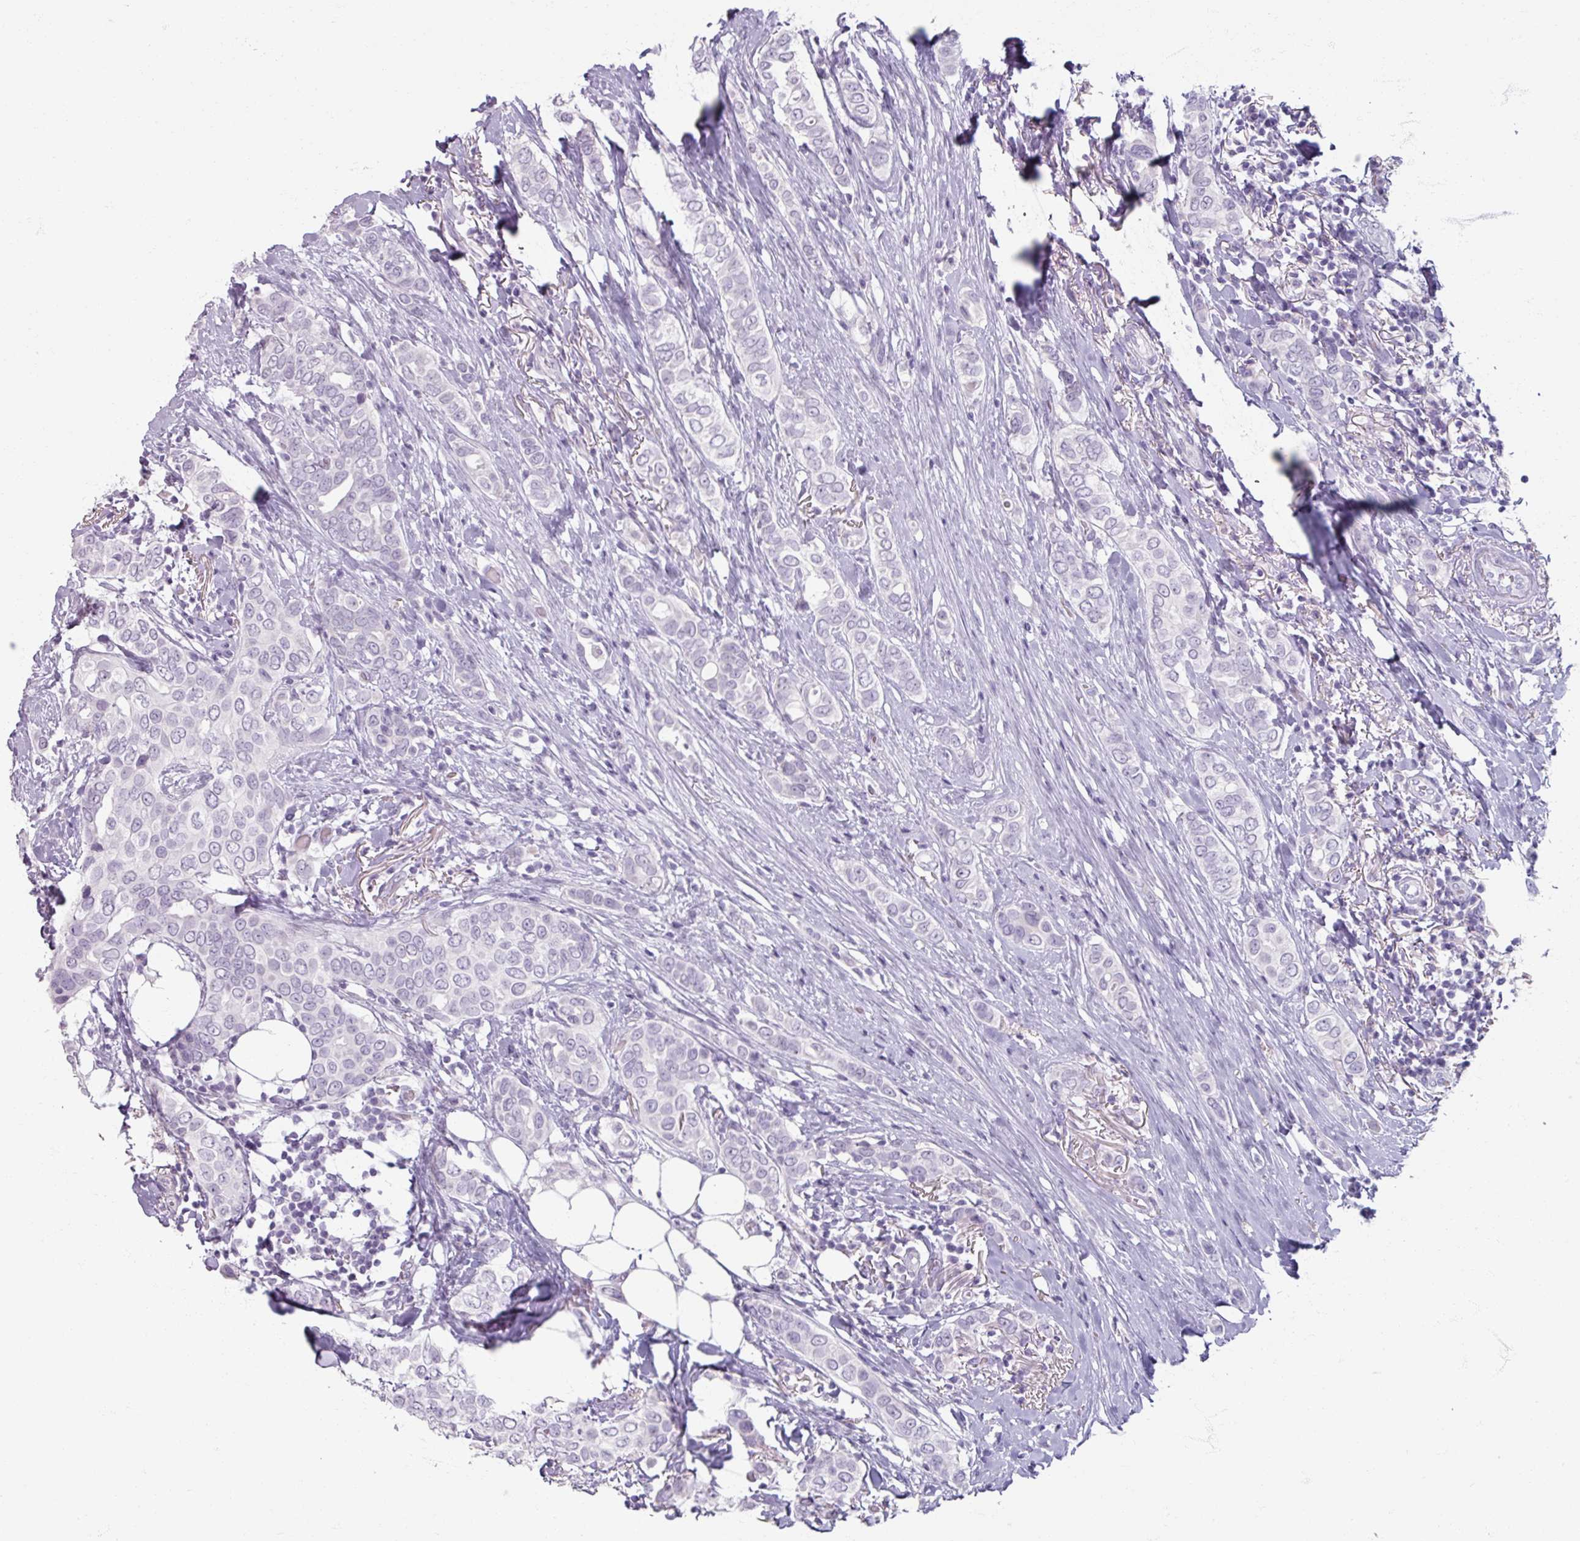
{"staining": {"intensity": "negative", "quantity": "none", "location": "none"}, "tissue": "breast cancer", "cell_type": "Tumor cells", "image_type": "cancer", "snomed": [{"axis": "morphology", "description": "Lobular carcinoma"}, {"axis": "topography", "description": "Breast"}], "caption": "DAB immunohistochemical staining of breast lobular carcinoma displays no significant positivity in tumor cells.", "gene": "TG", "patient": {"sex": "female", "age": 51}}